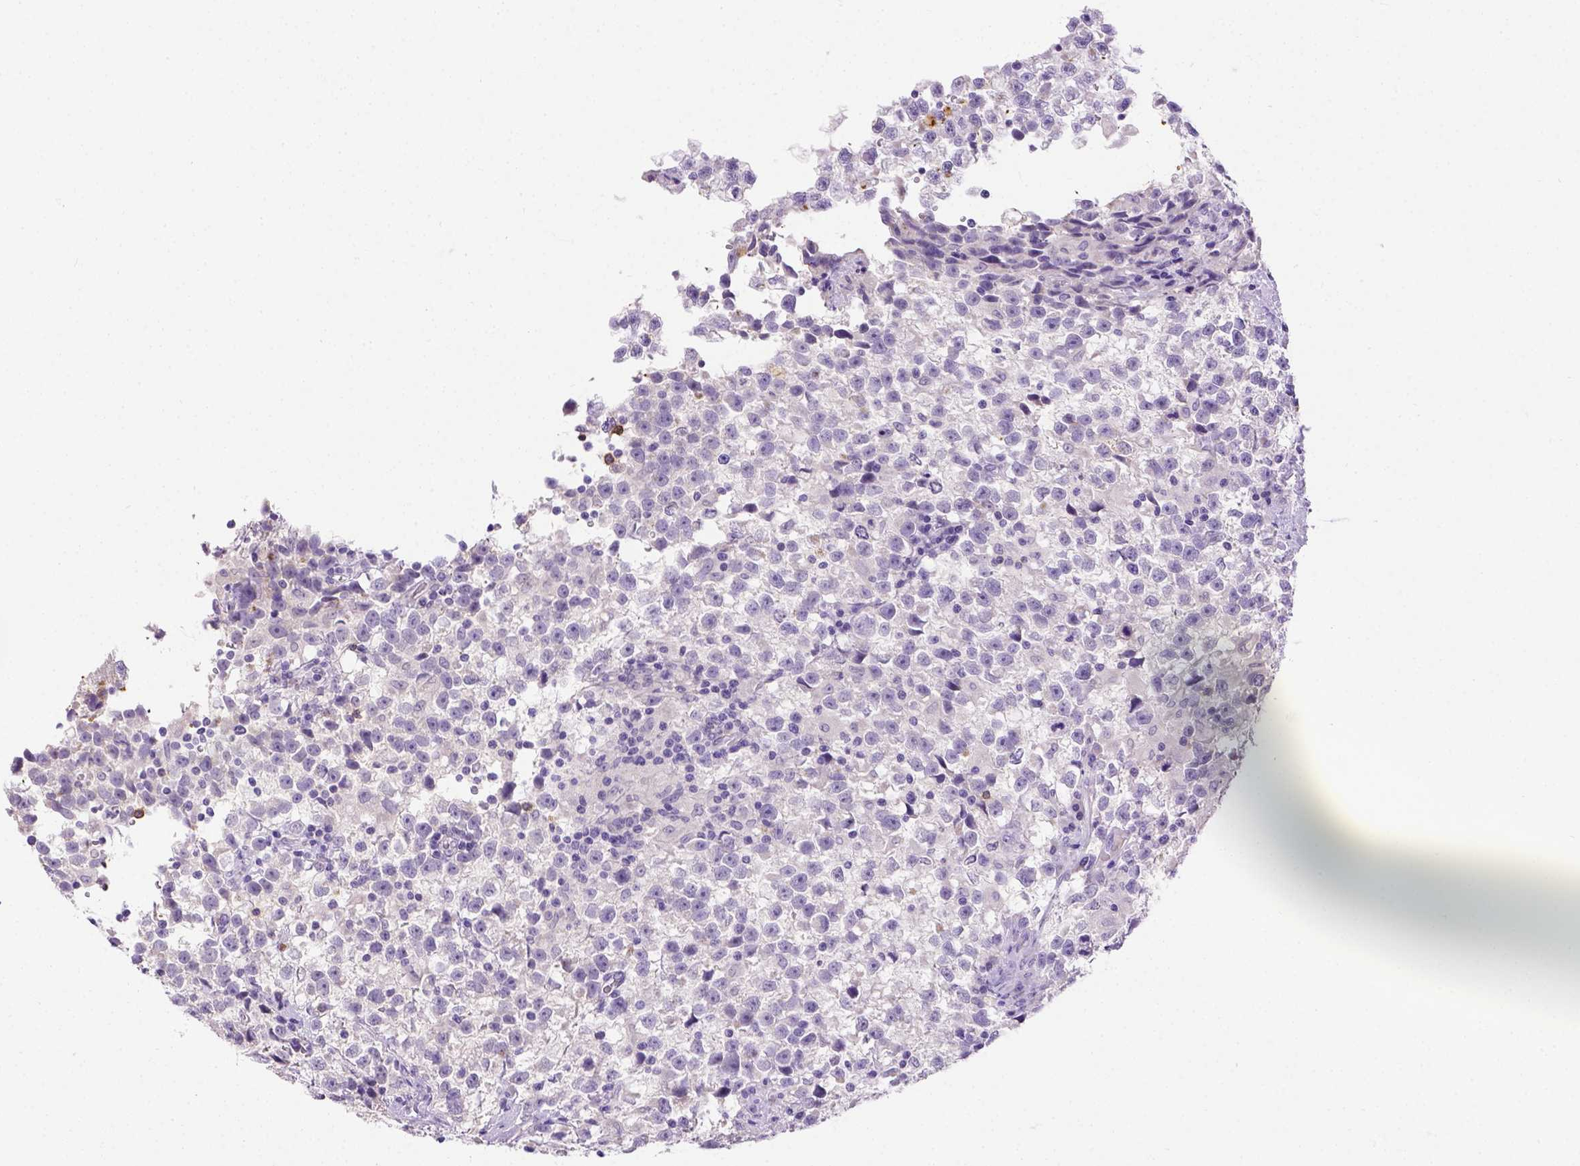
{"staining": {"intensity": "negative", "quantity": "none", "location": "none"}, "tissue": "testis cancer", "cell_type": "Tumor cells", "image_type": "cancer", "snomed": [{"axis": "morphology", "description": "Seminoma, NOS"}, {"axis": "topography", "description": "Testis"}], "caption": "Protein analysis of testis cancer (seminoma) exhibits no significant positivity in tumor cells.", "gene": "B3GAT1", "patient": {"sex": "male", "age": 31}}